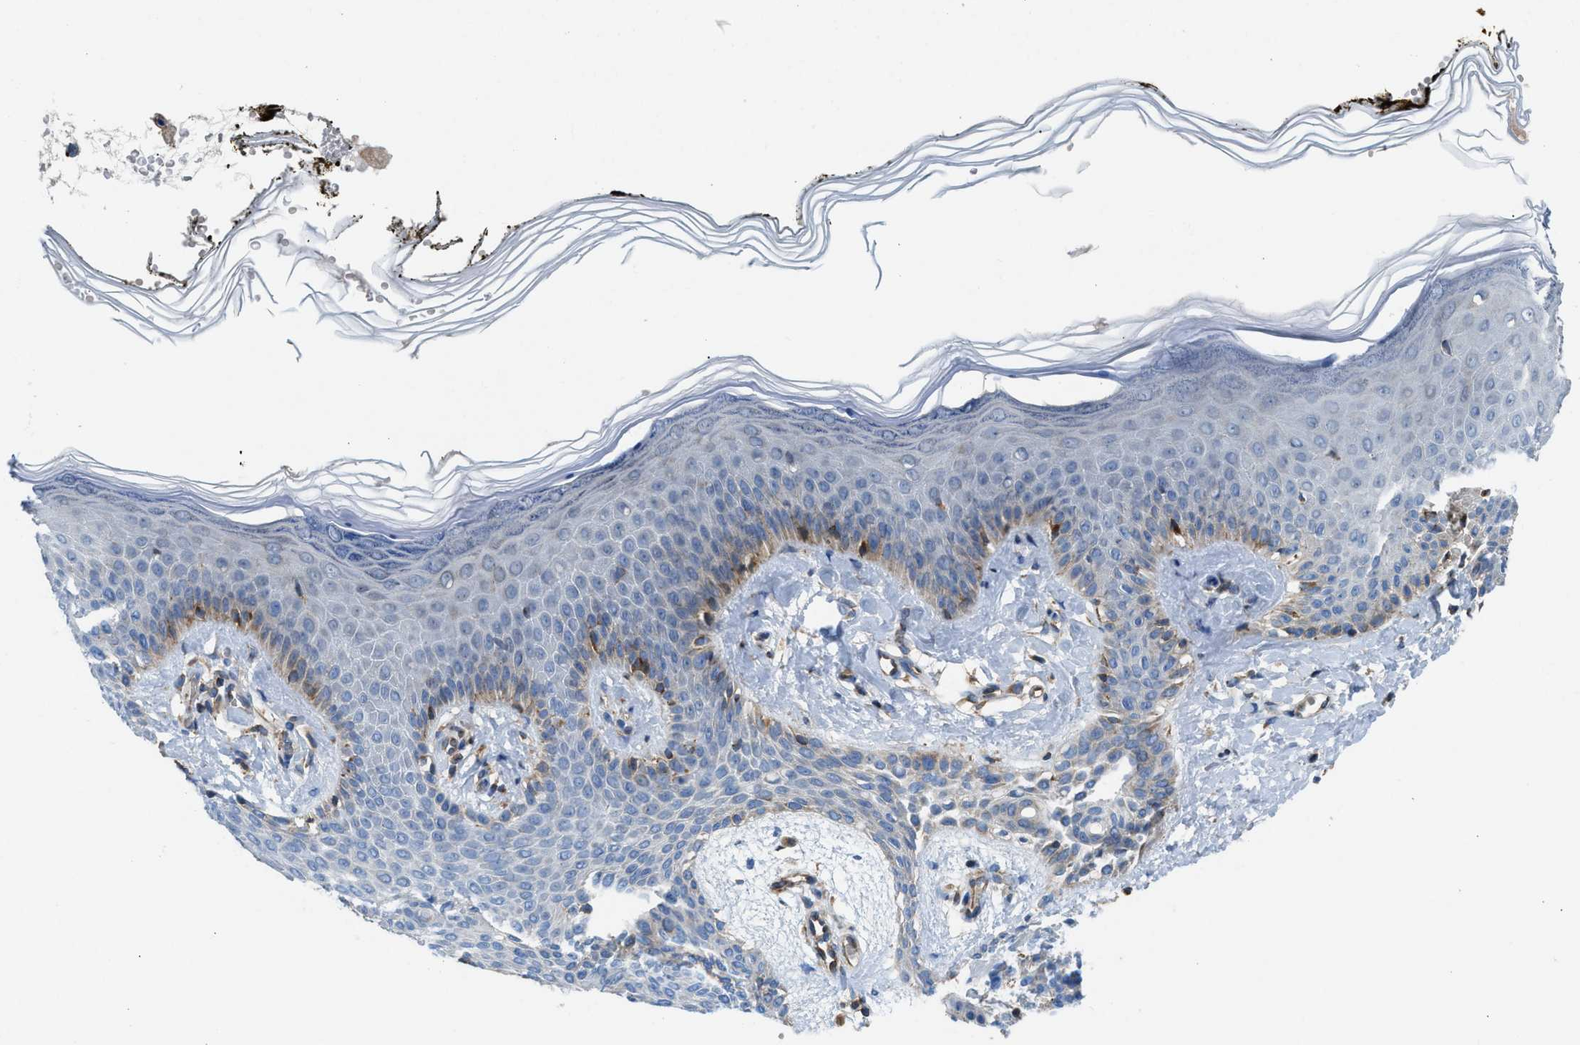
{"staining": {"intensity": "negative", "quantity": "none", "location": "none"}, "tissue": "skin", "cell_type": "Fibroblasts", "image_type": "normal", "snomed": [{"axis": "morphology", "description": "Normal tissue, NOS"}, {"axis": "topography", "description": "Skin"}, {"axis": "topography", "description": "Peripheral nerve tissue"}], "caption": "Micrograph shows no significant protein staining in fibroblasts of normal skin. (Stains: DAB (3,3'-diaminobenzidine) IHC with hematoxylin counter stain, Microscopy: brightfield microscopy at high magnification).", "gene": "SLC10A3", "patient": {"sex": "male", "age": 24}}